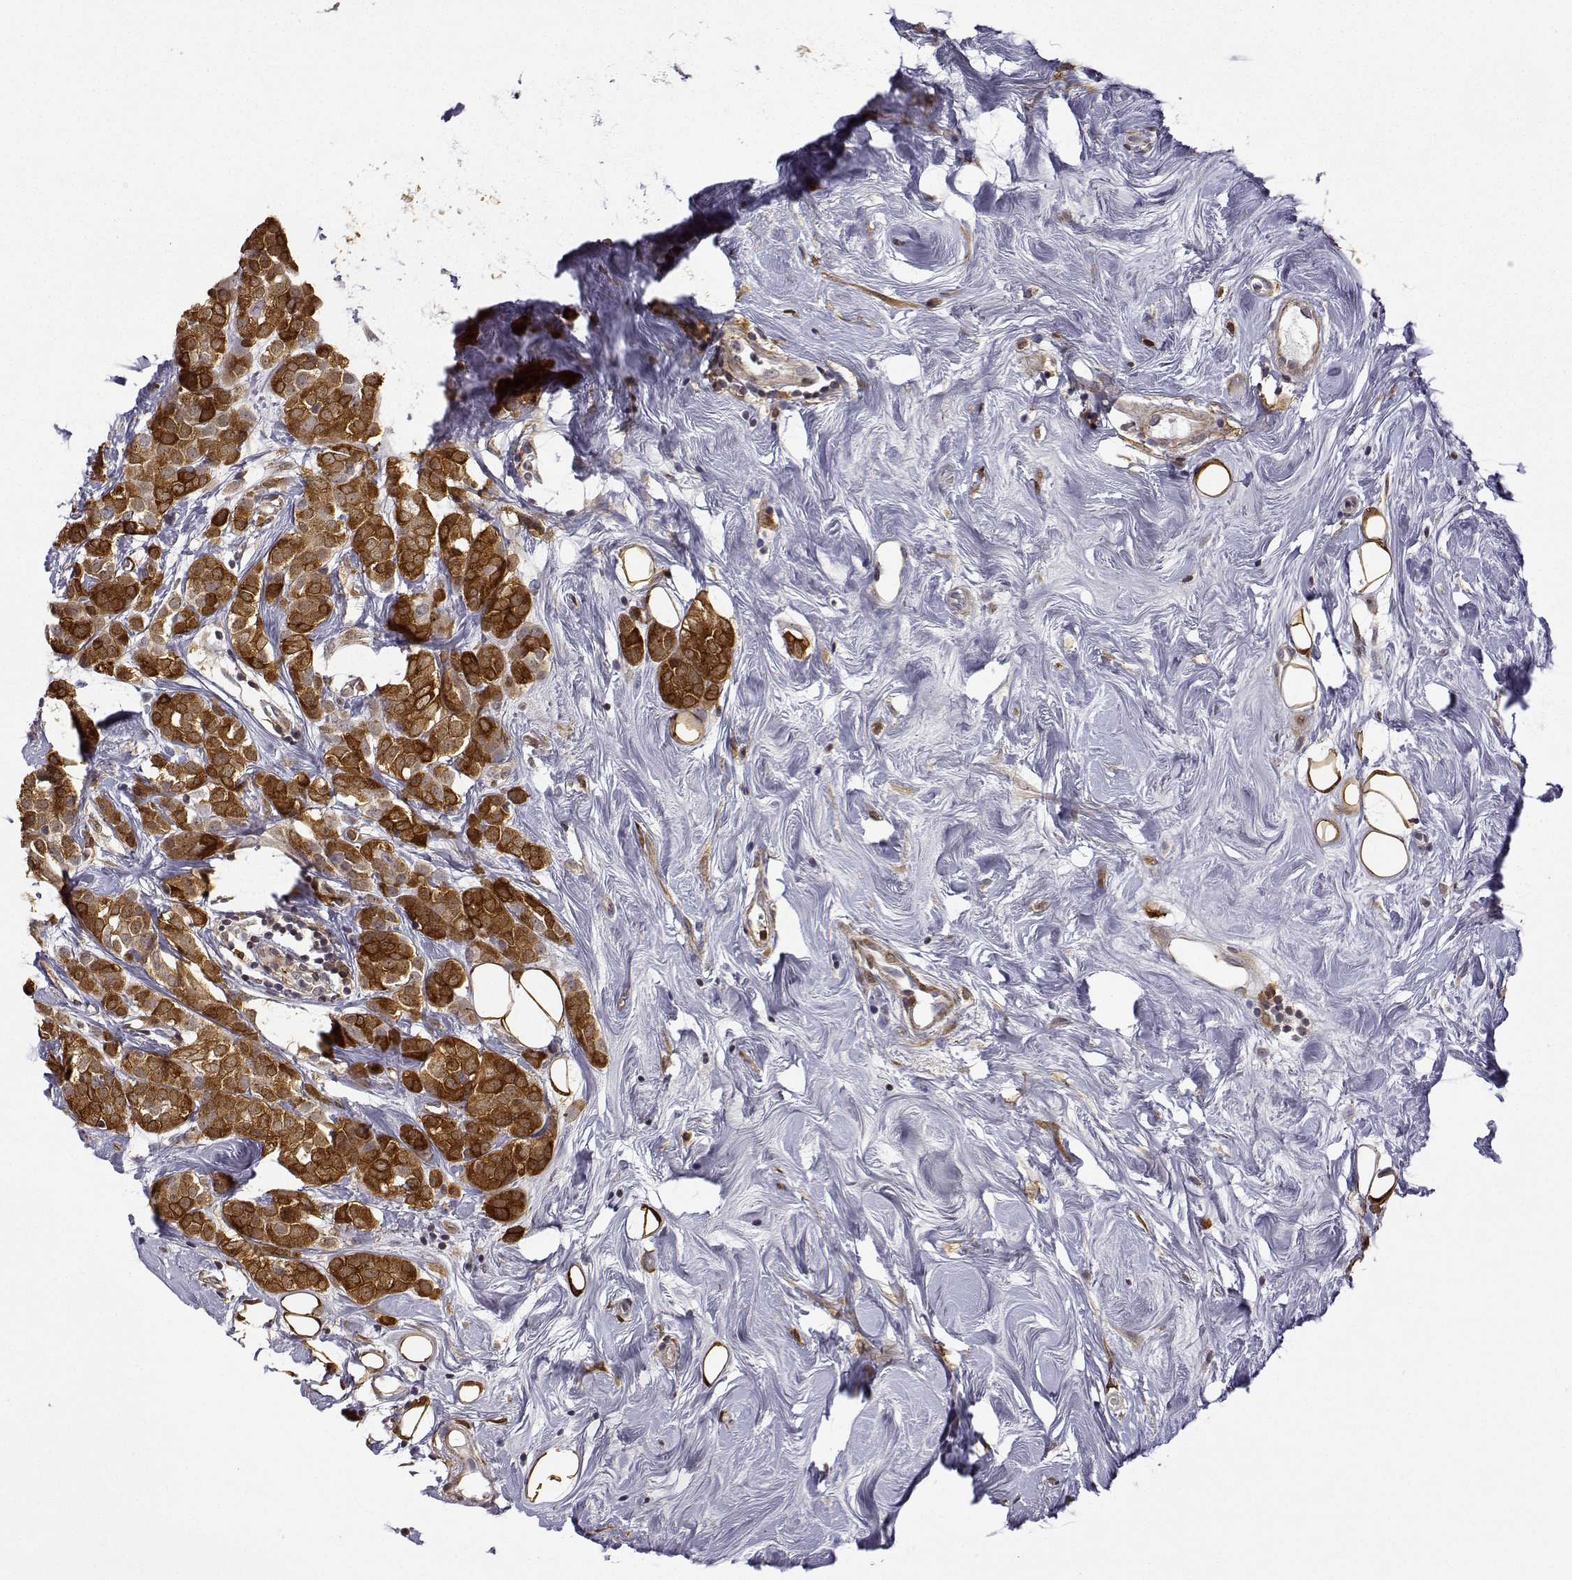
{"staining": {"intensity": "strong", "quantity": ">75%", "location": "cytoplasmic/membranous"}, "tissue": "breast cancer", "cell_type": "Tumor cells", "image_type": "cancer", "snomed": [{"axis": "morphology", "description": "Lobular carcinoma"}, {"axis": "topography", "description": "Breast"}], "caption": "An image of human breast lobular carcinoma stained for a protein reveals strong cytoplasmic/membranous brown staining in tumor cells.", "gene": "PHGDH", "patient": {"sex": "female", "age": 49}}